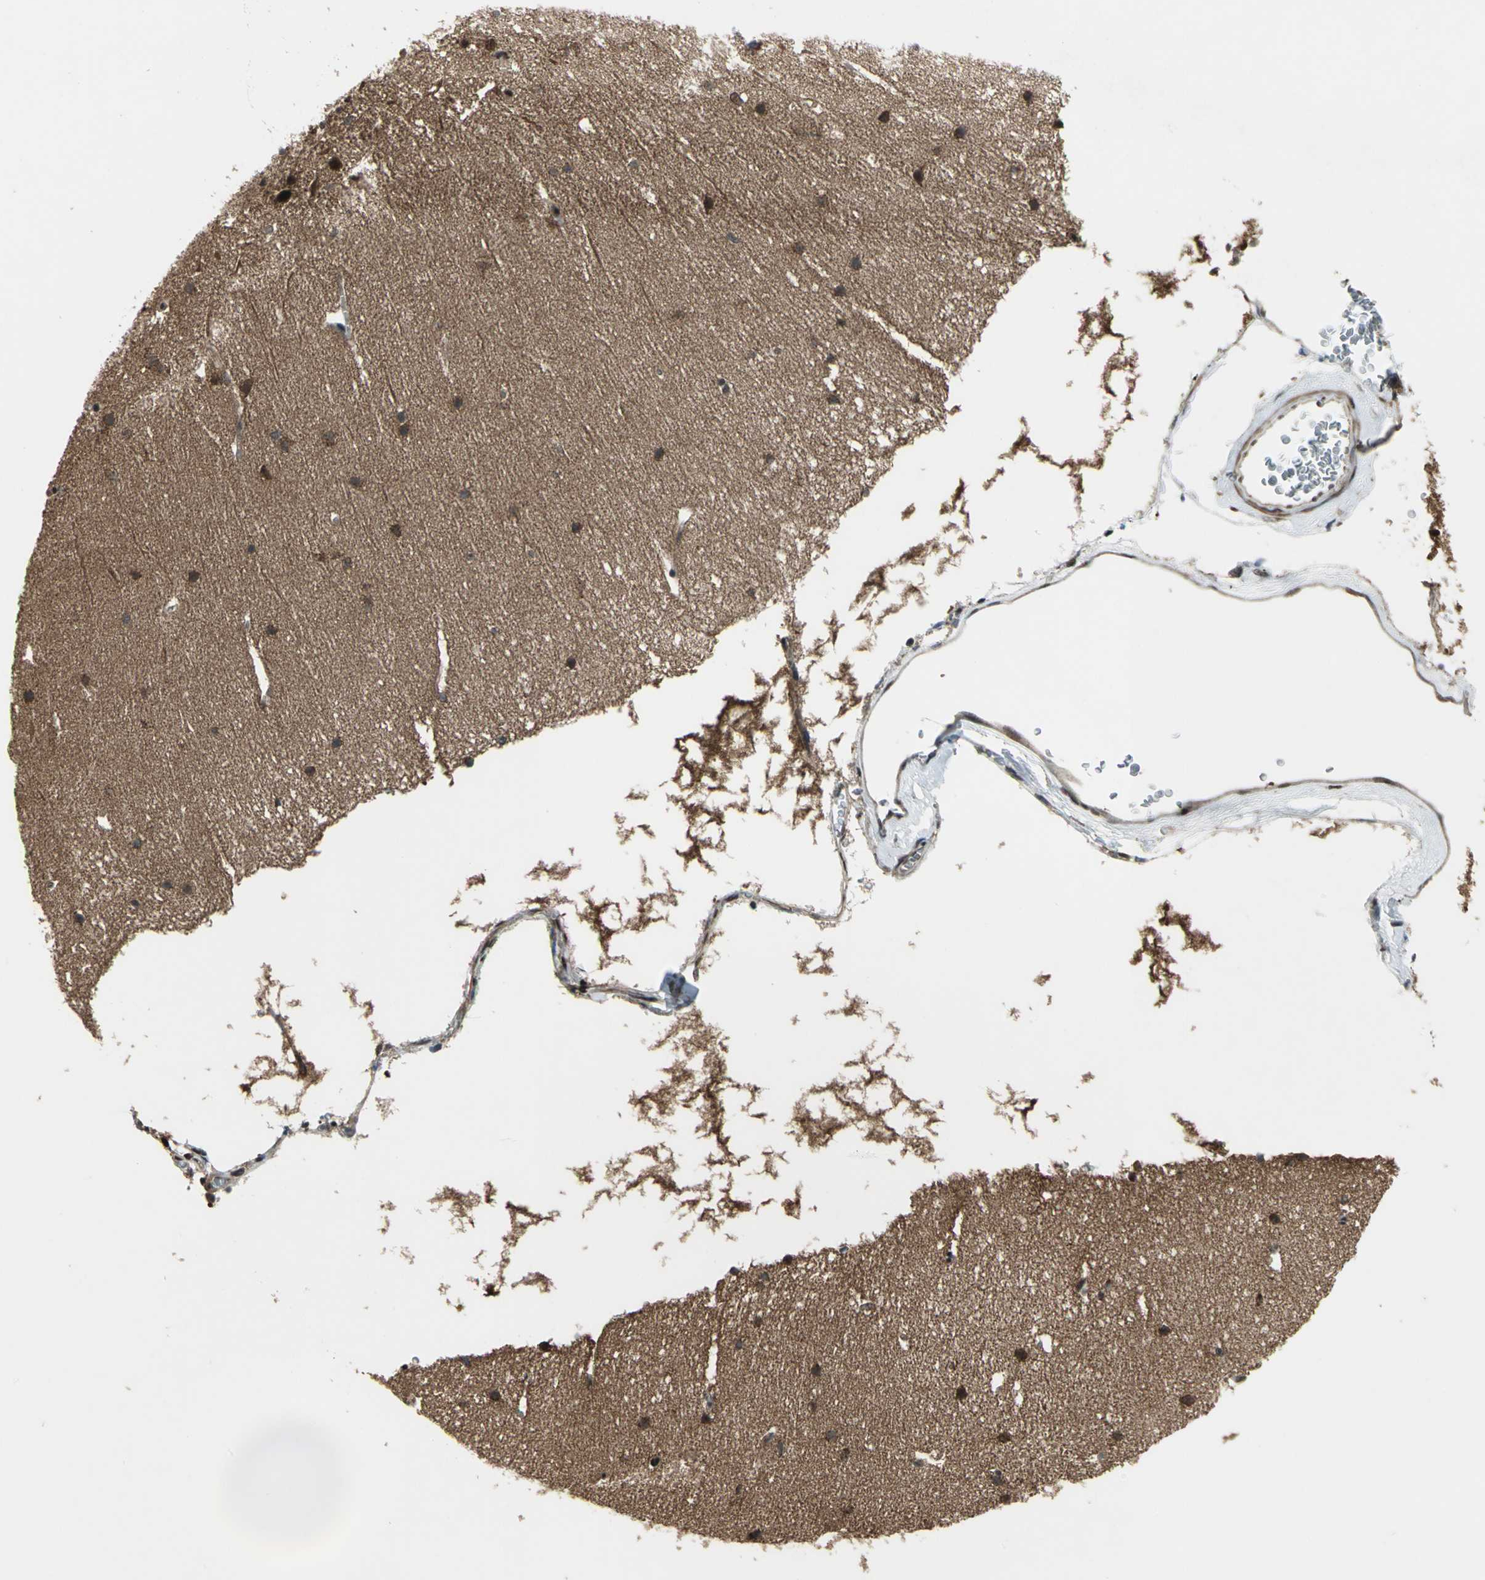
{"staining": {"intensity": "strong", "quantity": ">75%", "location": "cytoplasmic/membranous,nuclear"}, "tissue": "cerebellum", "cell_type": "Cells in granular layer", "image_type": "normal", "snomed": [{"axis": "morphology", "description": "Normal tissue, NOS"}, {"axis": "topography", "description": "Cerebellum"}], "caption": "An image showing strong cytoplasmic/membranous,nuclear staining in about >75% of cells in granular layer in benign cerebellum, as visualized by brown immunohistochemical staining.", "gene": "COPS5", "patient": {"sex": "female", "age": 19}}